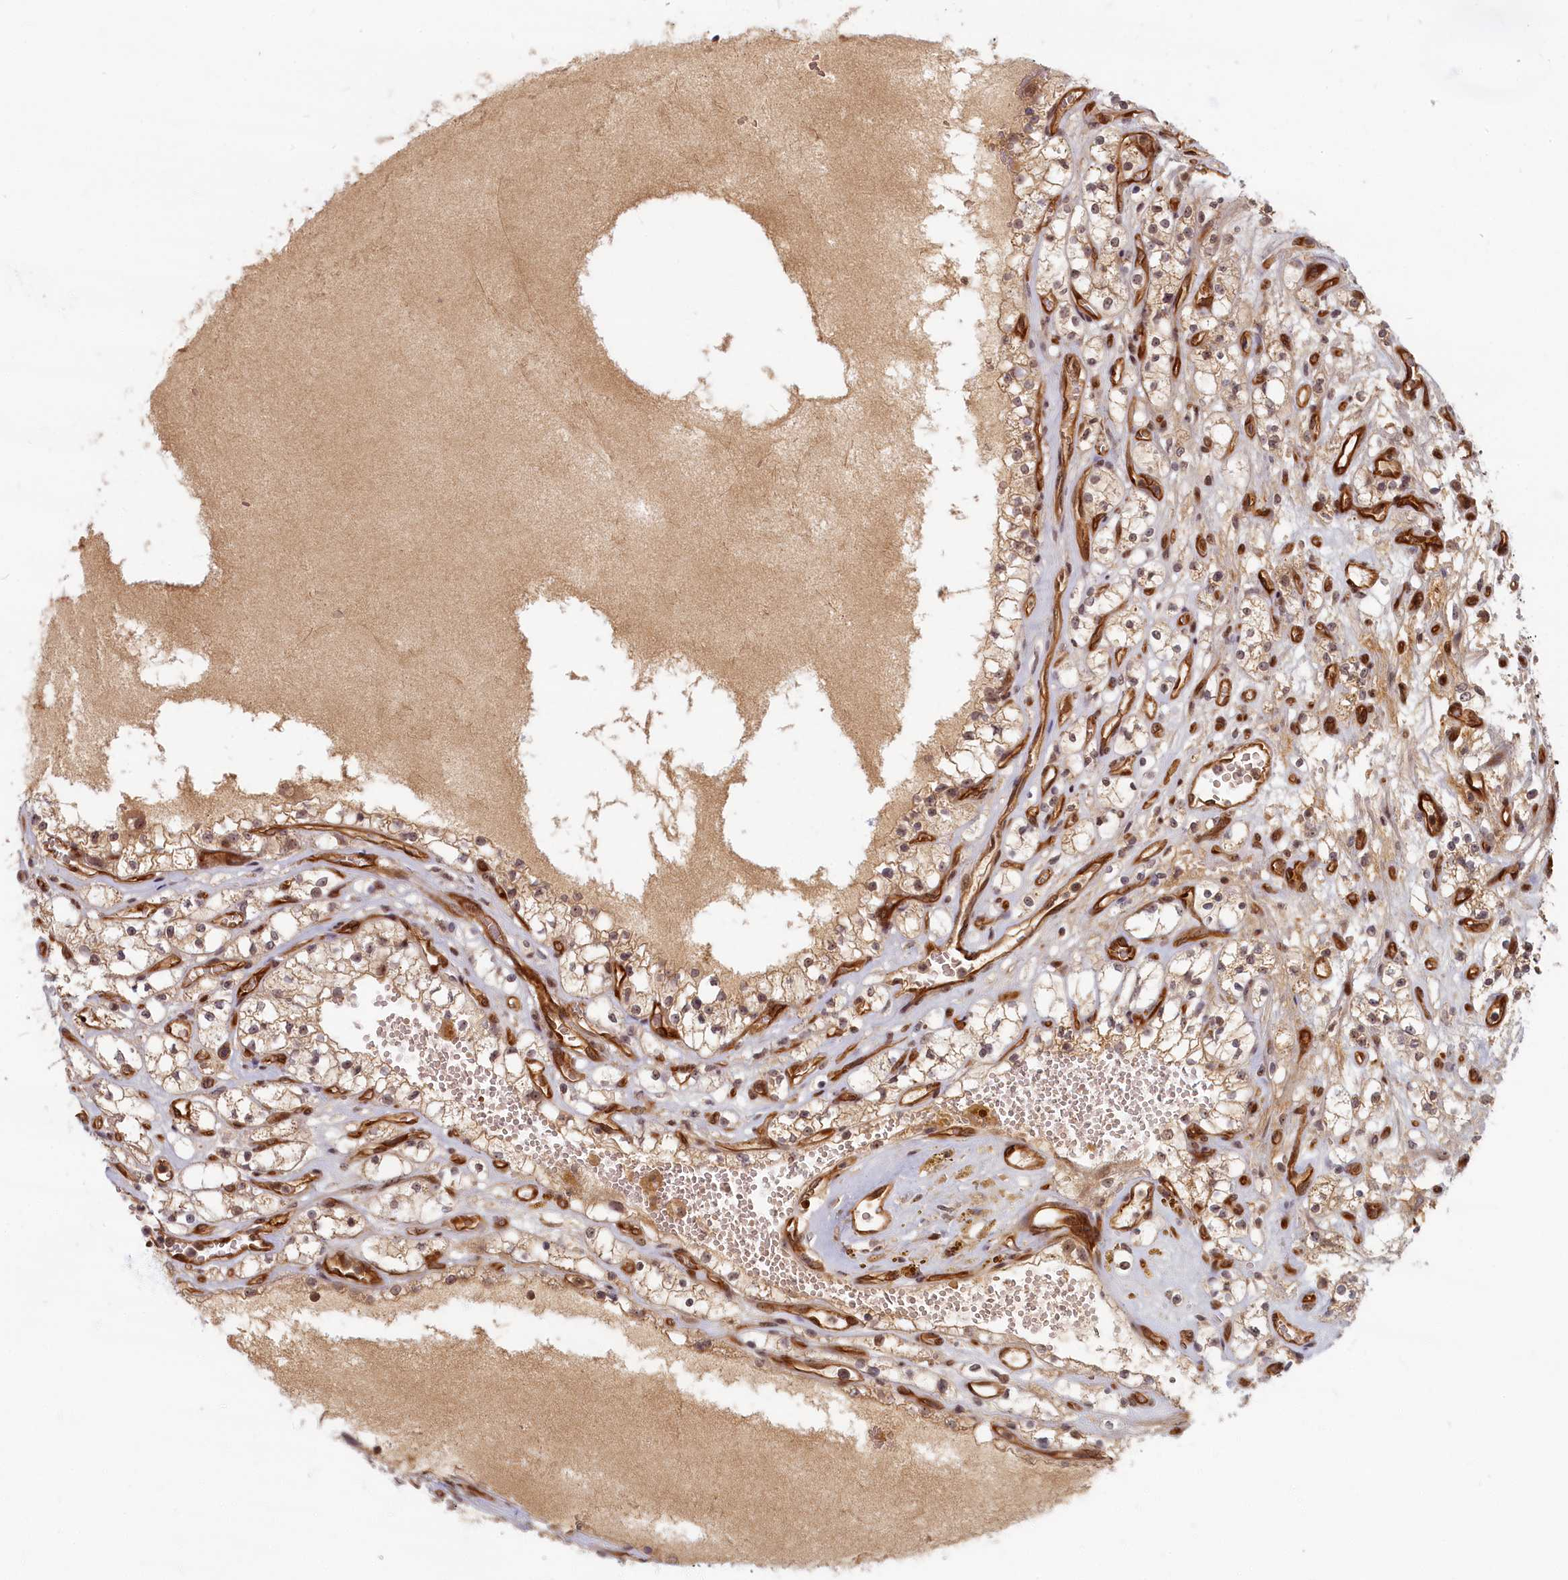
{"staining": {"intensity": "weak", "quantity": "25%-75%", "location": "cytoplasmic/membranous,nuclear"}, "tissue": "renal cancer", "cell_type": "Tumor cells", "image_type": "cancer", "snomed": [{"axis": "morphology", "description": "Adenocarcinoma, NOS"}, {"axis": "topography", "description": "Kidney"}], "caption": "Renal cancer (adenocarcinoma) stained with a brown dye demonstrates weak cytoplasmic/membranous and nuclear positive staining in about 25%-75% of tumor cells.", "gene": "SNRK", "patient": {"sex": "female", "age": 69}}